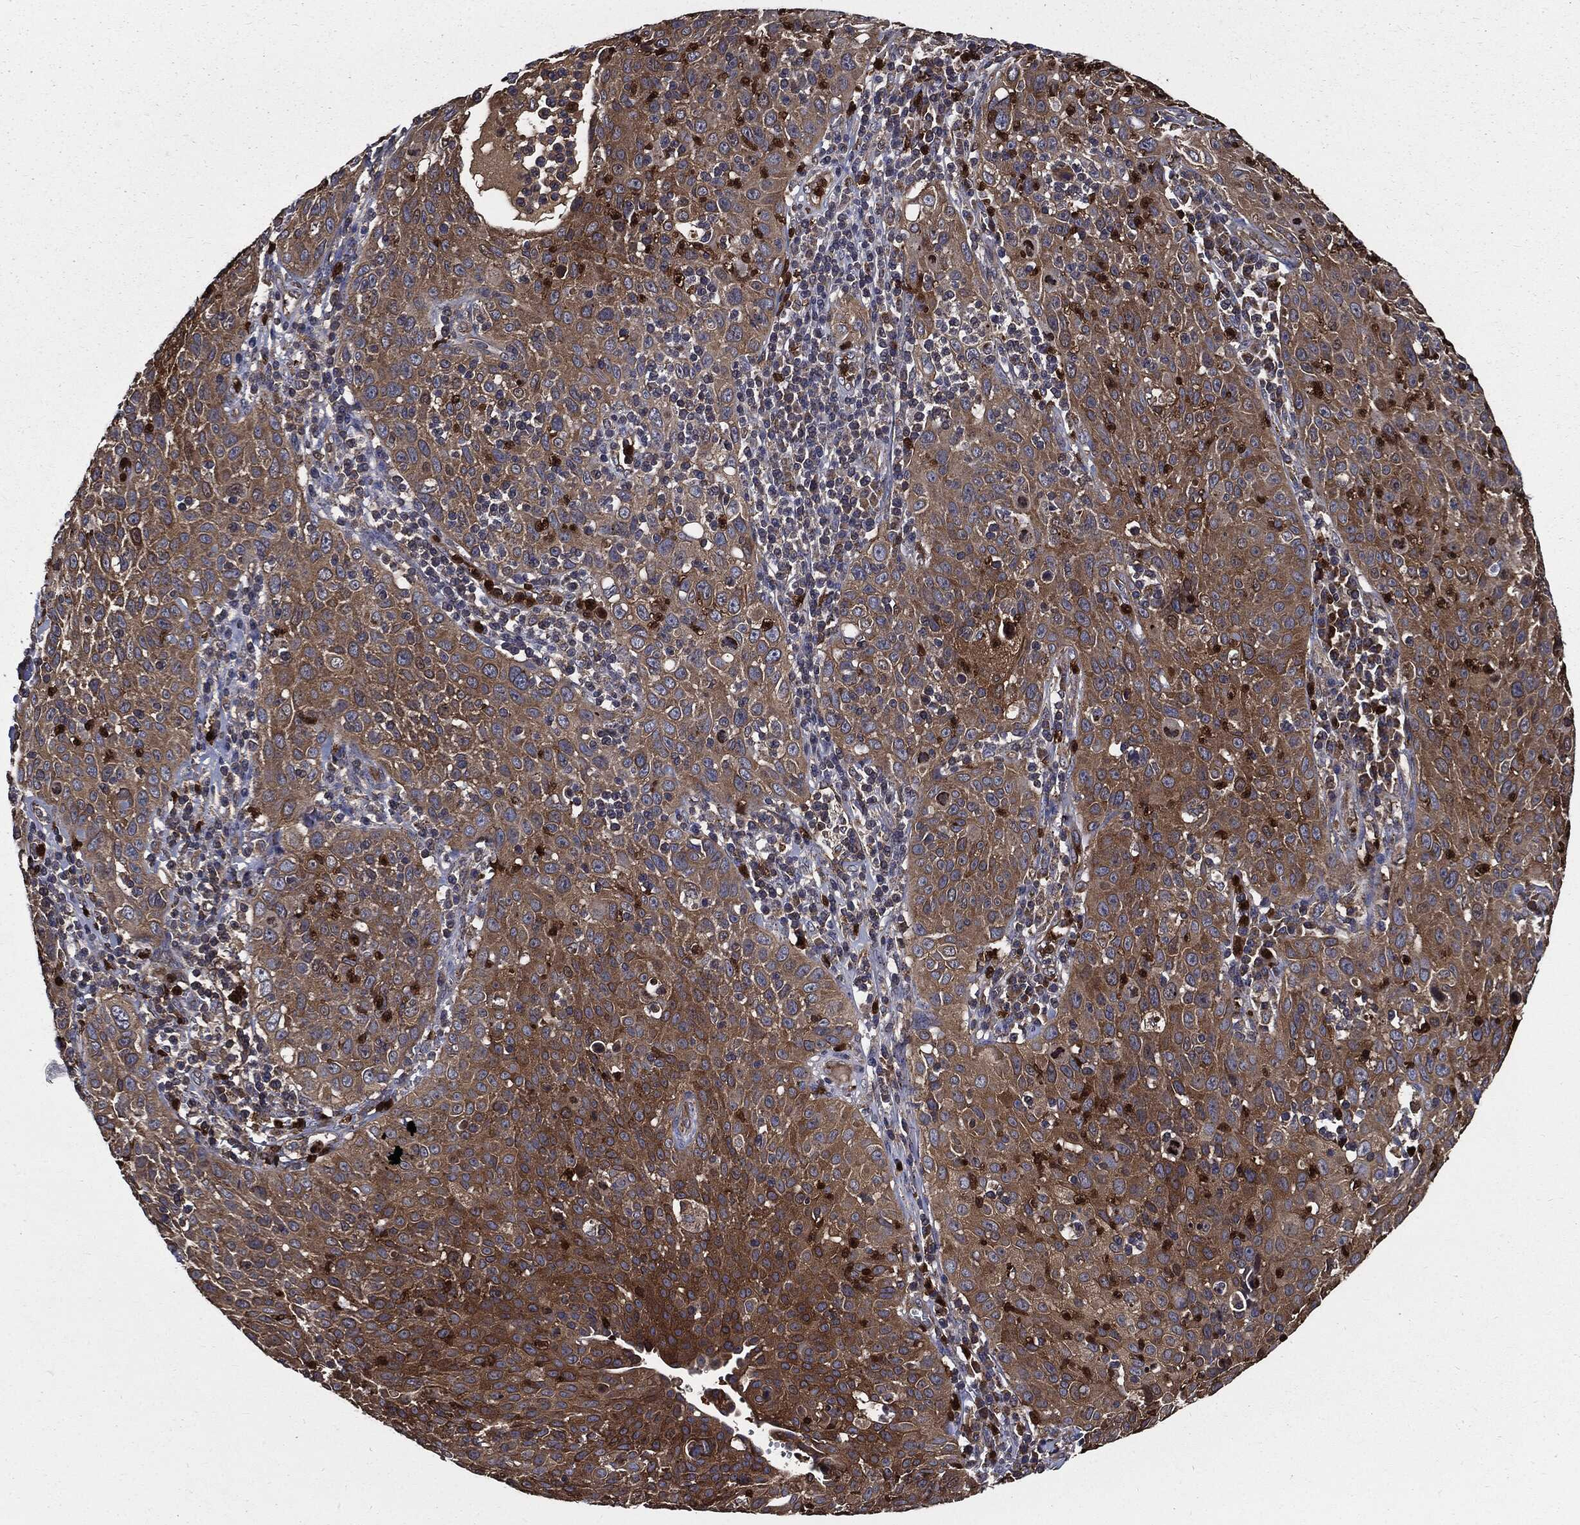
{"staining": {"intensity": "strong", "quantity": "<25%", "location": "cytoplasmic/membranous"}, "tissue": "cervical cancer", "cell_type": "Tumor cells", "image_type": "cancer", "snomed": [{"axis": "morphology", "description": "Squamous cell carcinoma, NOS"}, {"axis": "topography", "description": "Cervix"}], "caption": "The micrograph displays a brown stain indicating the presence of a protein in the cytoplasmic/membranous of tumor cells in cervical cancer (squamous cell carcinoma).", "gene": "PDCD6IP", "patient": {"sex": "female", "age": 26}}